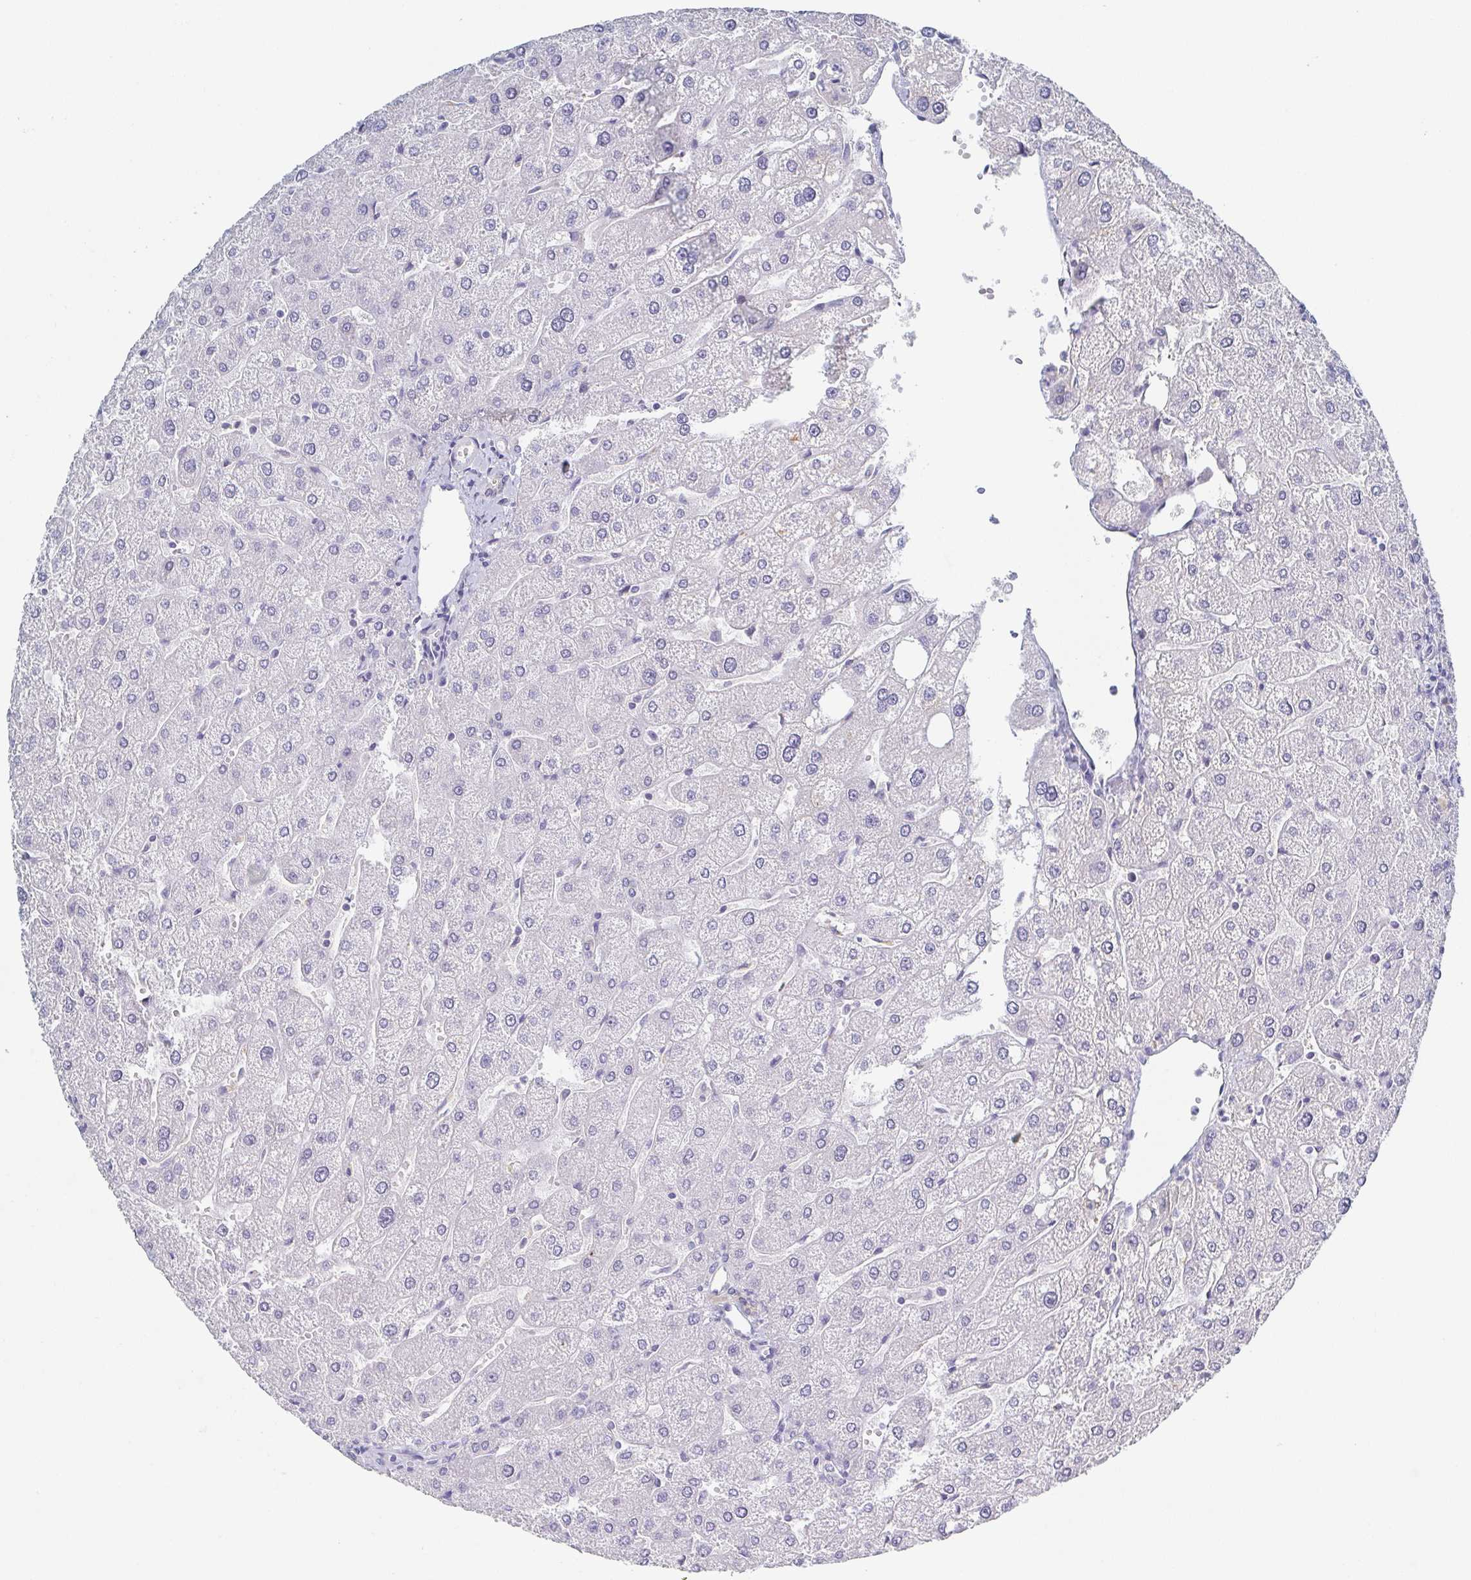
{"staining": {"intensity": "negative", "quantity": "none", "location": "none"}, "tissue": "liver", "cell_type": "Cholangiocytes", "image_type": "normal", "snomed": [{"axis": "morphology", "description": "Normal tissue, NOS"}, {"axis": "topography", "description": "Liver"}], "caption": "High magnification brightfield microscopy of normal liver stained with DAB (3,3'-diaminobenzidine) (brown) and counterstained with hematoxylin (blue): cholangiocytes show no significant staining.", "gene": "RHOV", "patient": {"sex": "male", "age": 67}}